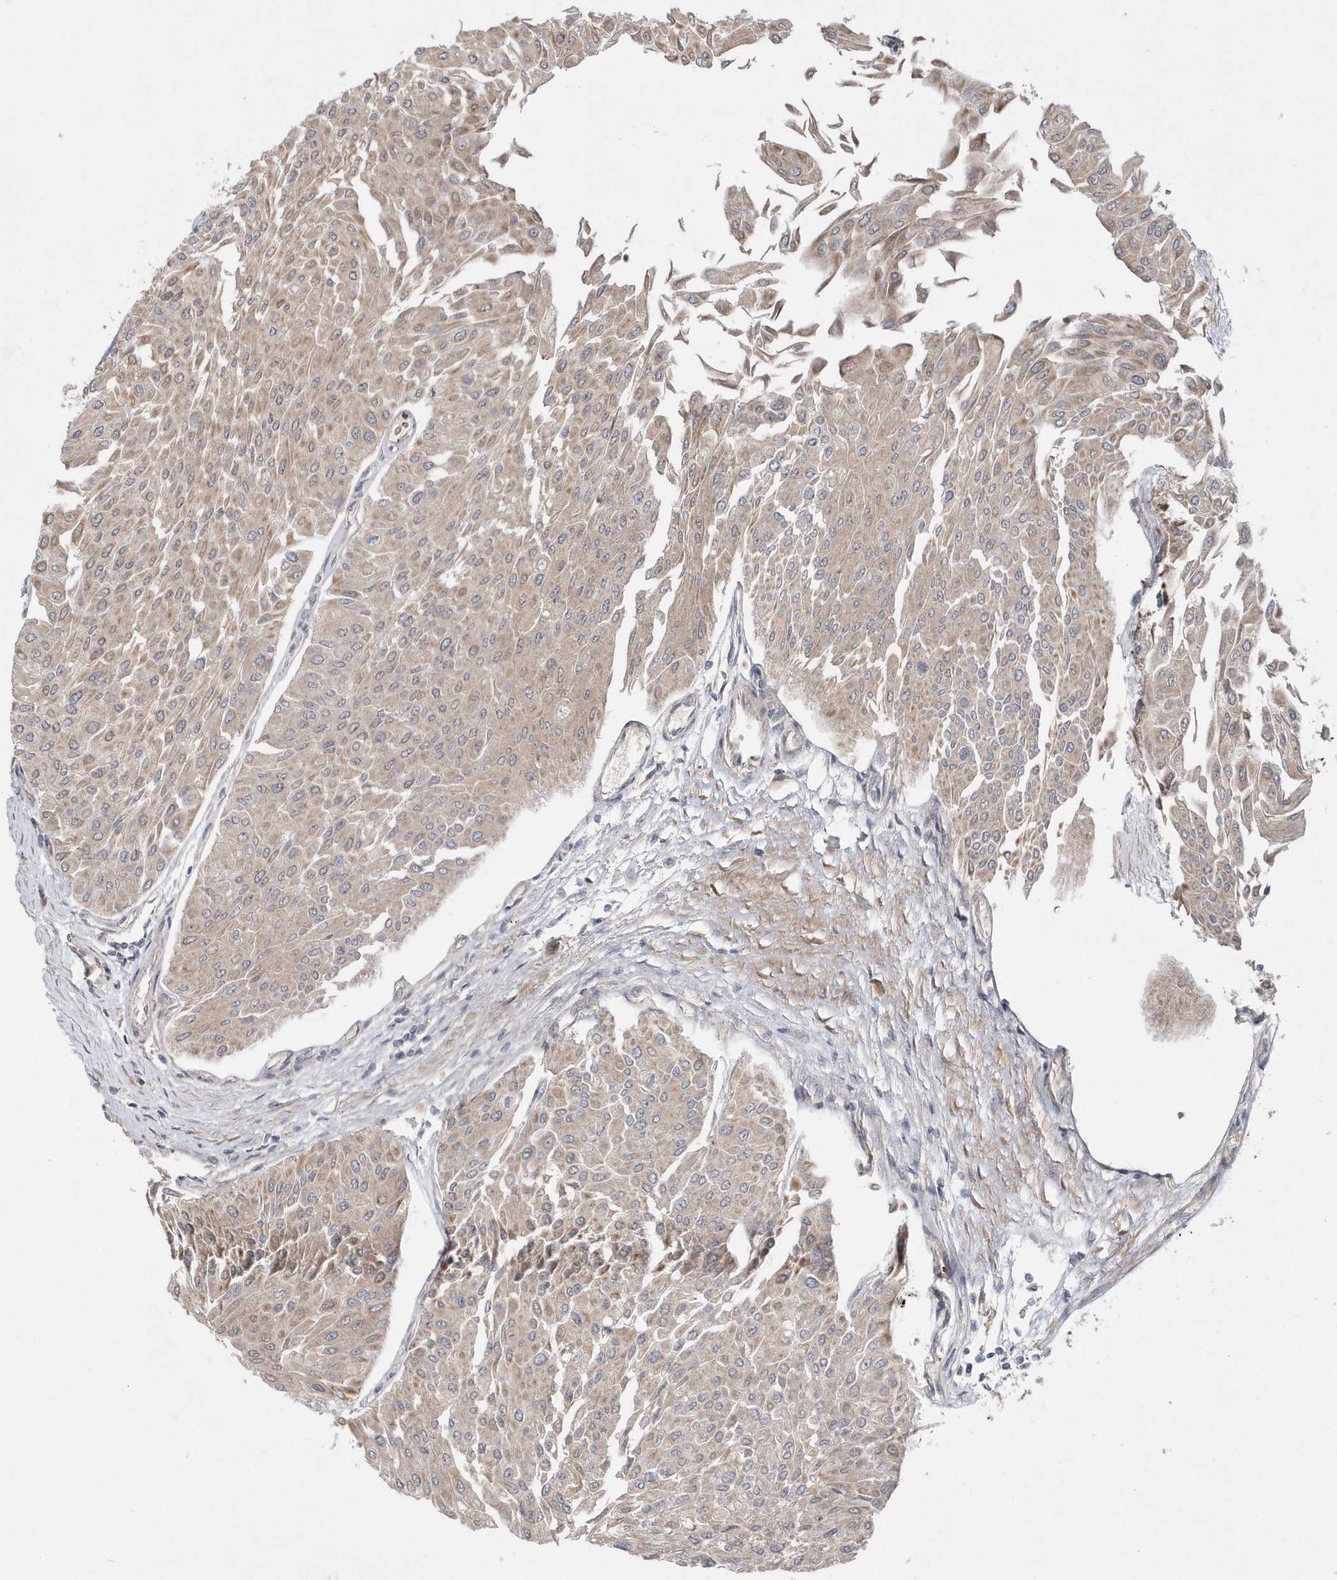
{"staining": {"intensity": "weak", "quantity": ">75%", "location": "cytoplasmic/membranous"}, "tissue": "urothelial cancer", "cell_type": "Tumor cells", "image_type": "cancer", "snomed": [{"axis": "morphology", "description": "Urothelial carcinoma, Low grade"}, {"axis": "topography", "description": "Urinary bladder"}], "caption": "Weak cytoplasmic/membranous protein expression is identified in approximately >75% of tumor cells in urothelial carcinoma (low-grade).", "gene": "HMGCS1", "patient": {"sex": "male", "age": 67}}